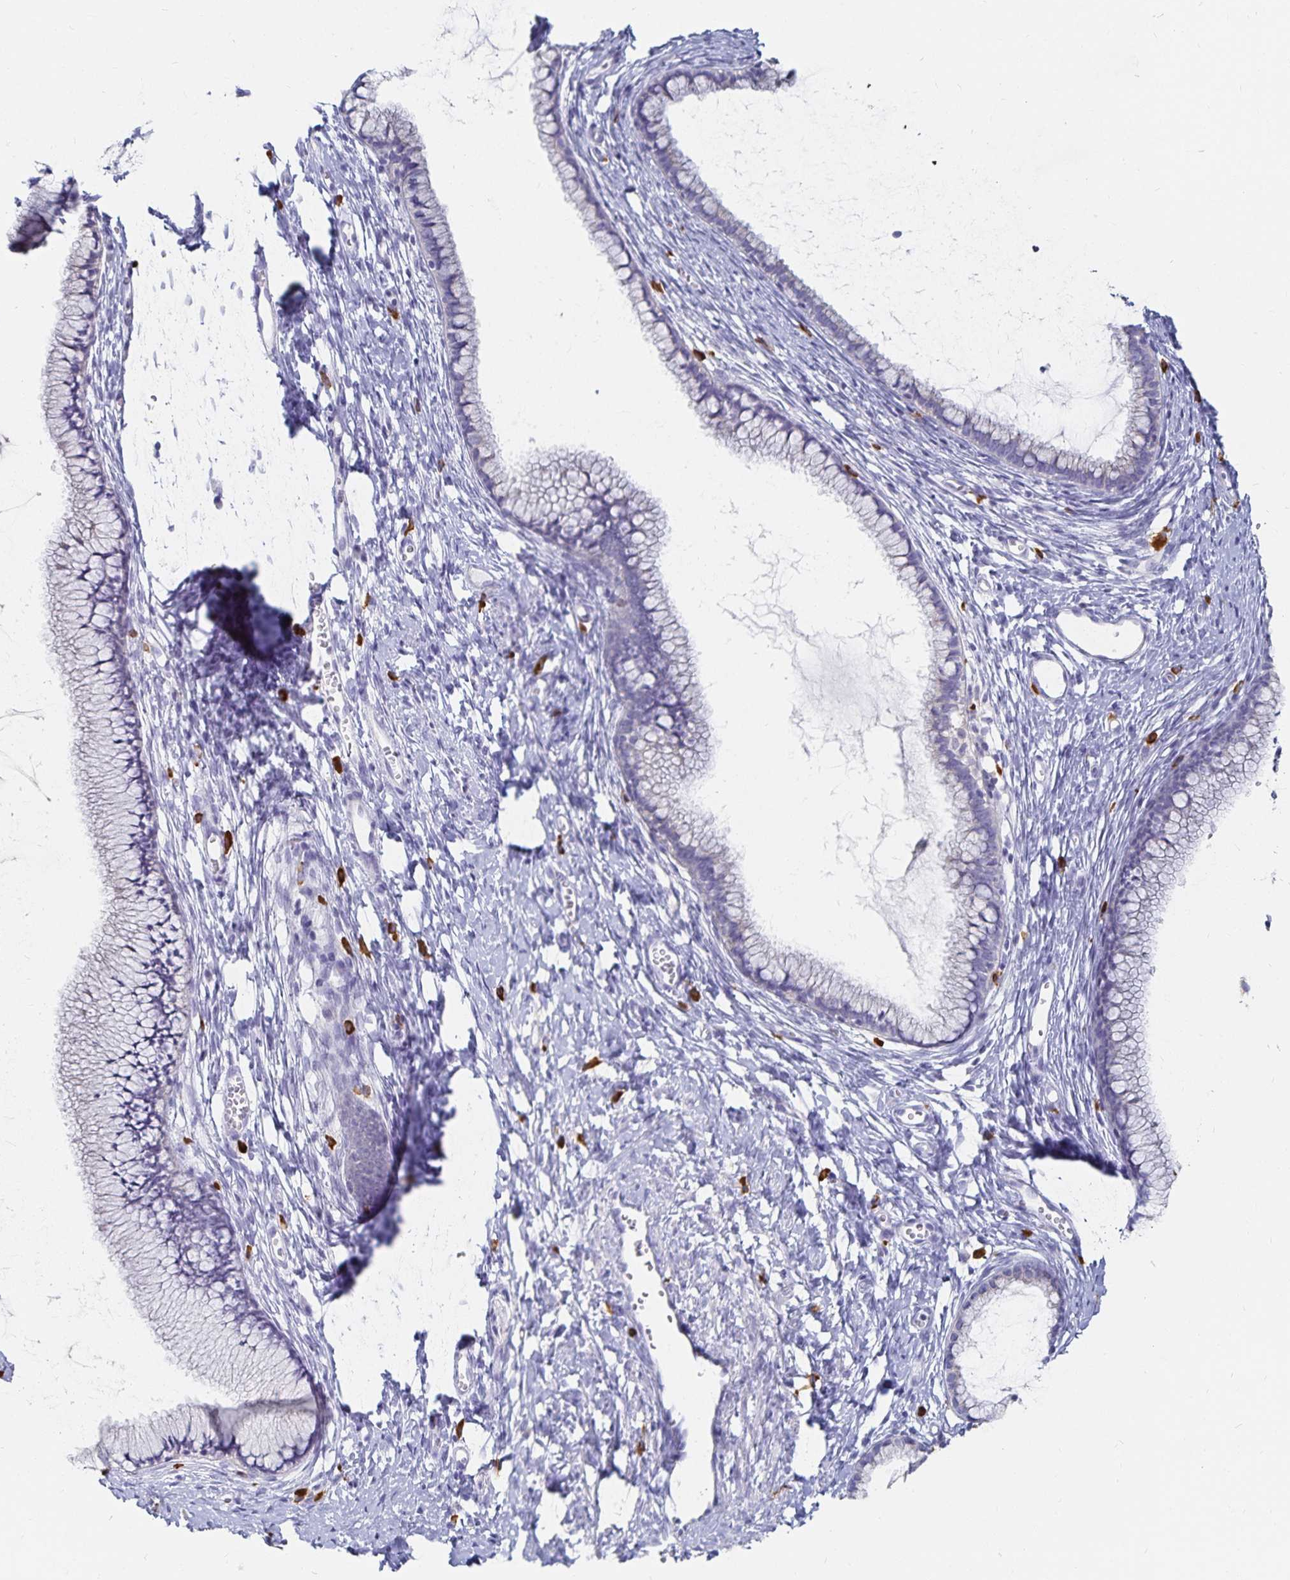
{"staining": {"intensity": "negative", "quantity": "none", "location": "none"}, "tissue": "cervix", "cell_type": "Glandular cells", "image_type": "normal", "snomed": [{"axis": "morphology", "description": "Normal tissue, NOS"}, {"axis": "topography", "description": "Cervix"}], "caption": "Immunohistochemistry (IHC) of unremarkable human cervix demonstrates no expression in glandular cells. Brightfield microscopy of IHC stained with DAB (brown) and hematoxylin (blue), captured at high magnification.", "gene": "TNIP1", "patient": {"sex": "female", "age": 40}}